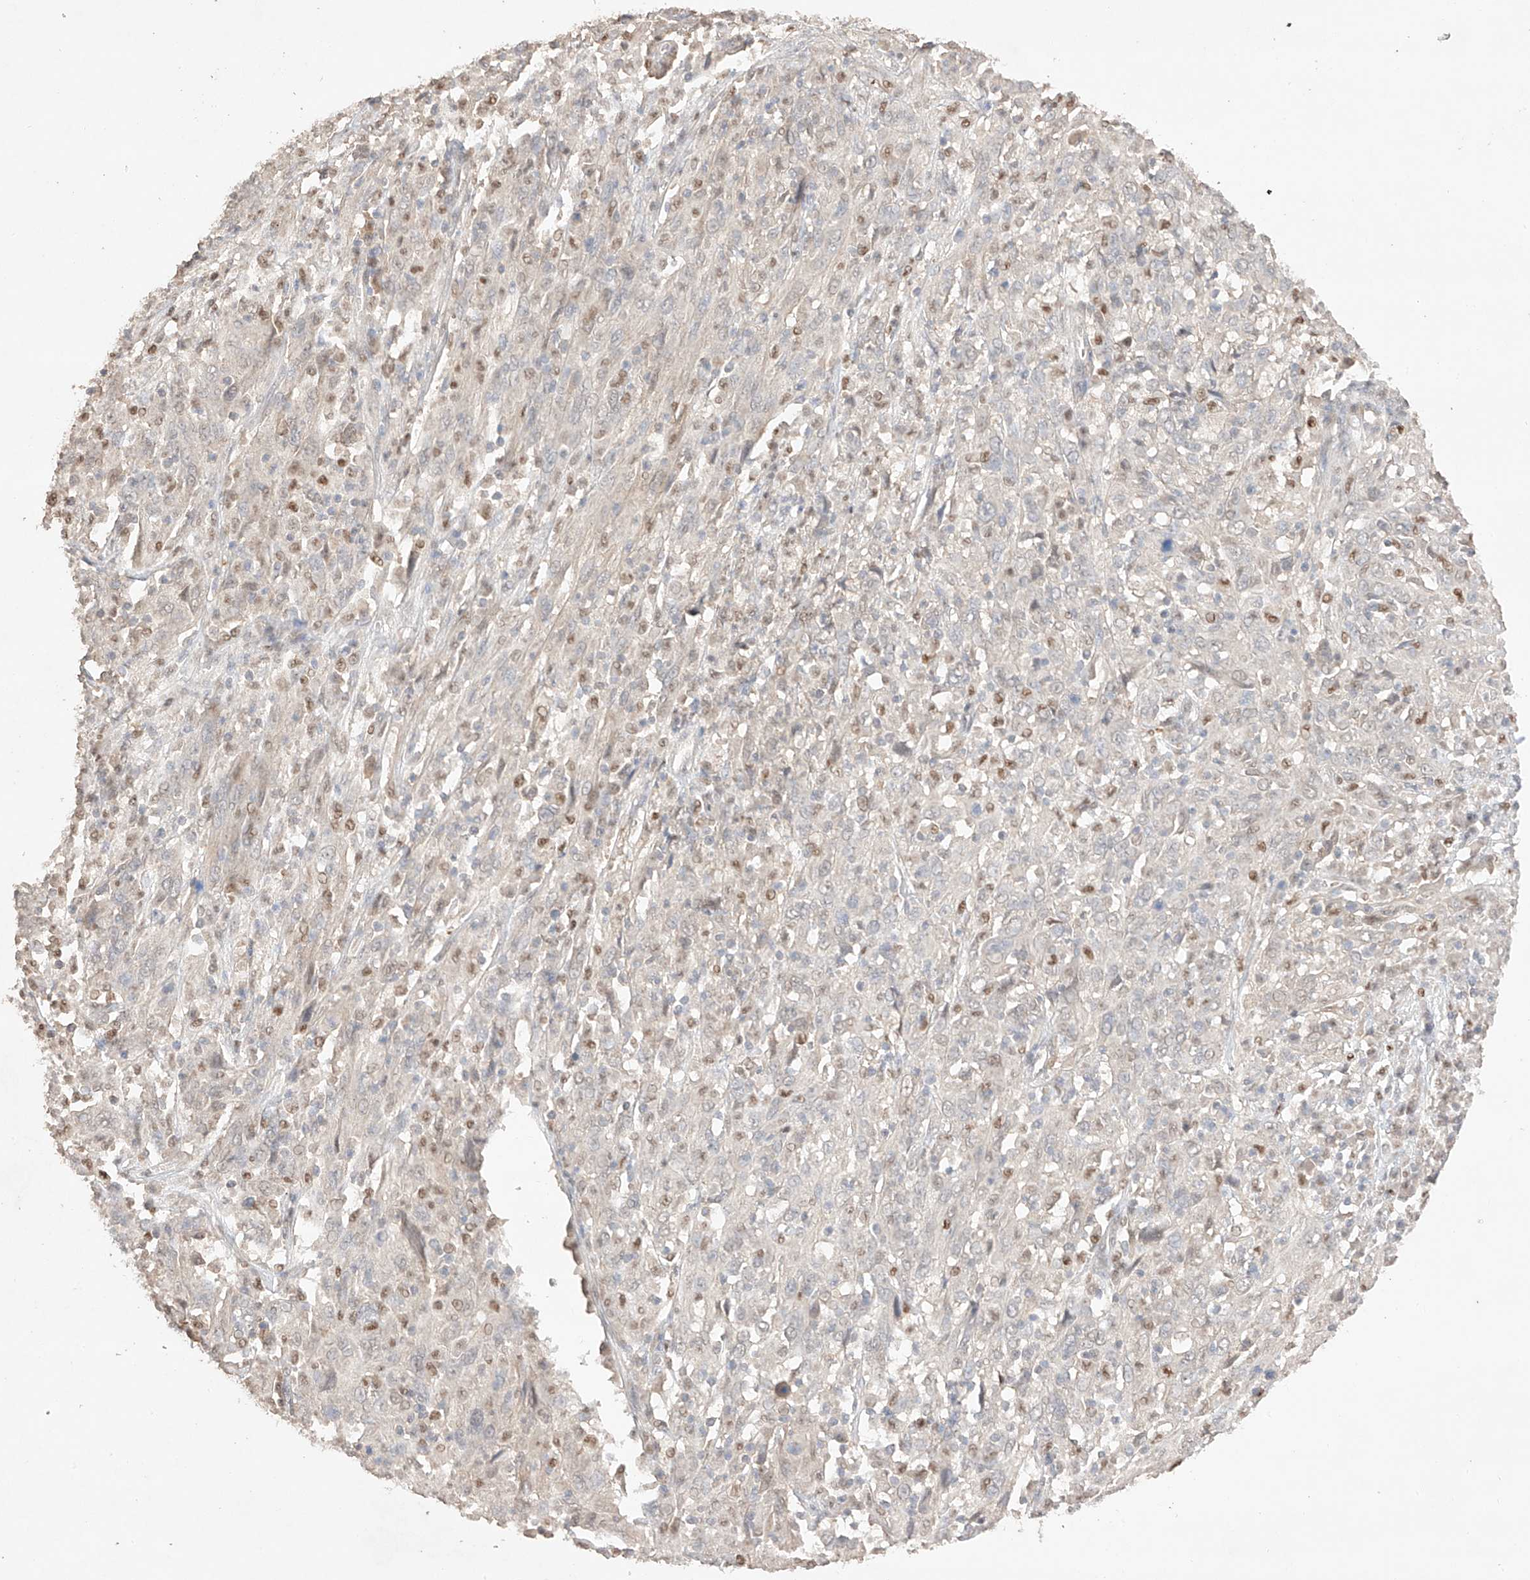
{"staining": {"intensity": "negative", "quantity": "none", "location": "none"}, "tissue": "cervical cancer", "cell_type": "Tumor cells", "image_type": "cancer", "snomed": [{"axis": "morphology", "description": "Squamous cell carcinoma, NOS"}, {"axis": "topography", "description": "Cervix"}], "caption": "Tumor cells are negative for brown protein staining in cervical cancer.", "gene": "APIP", "patient": {"sex": "female", "age": 46}}